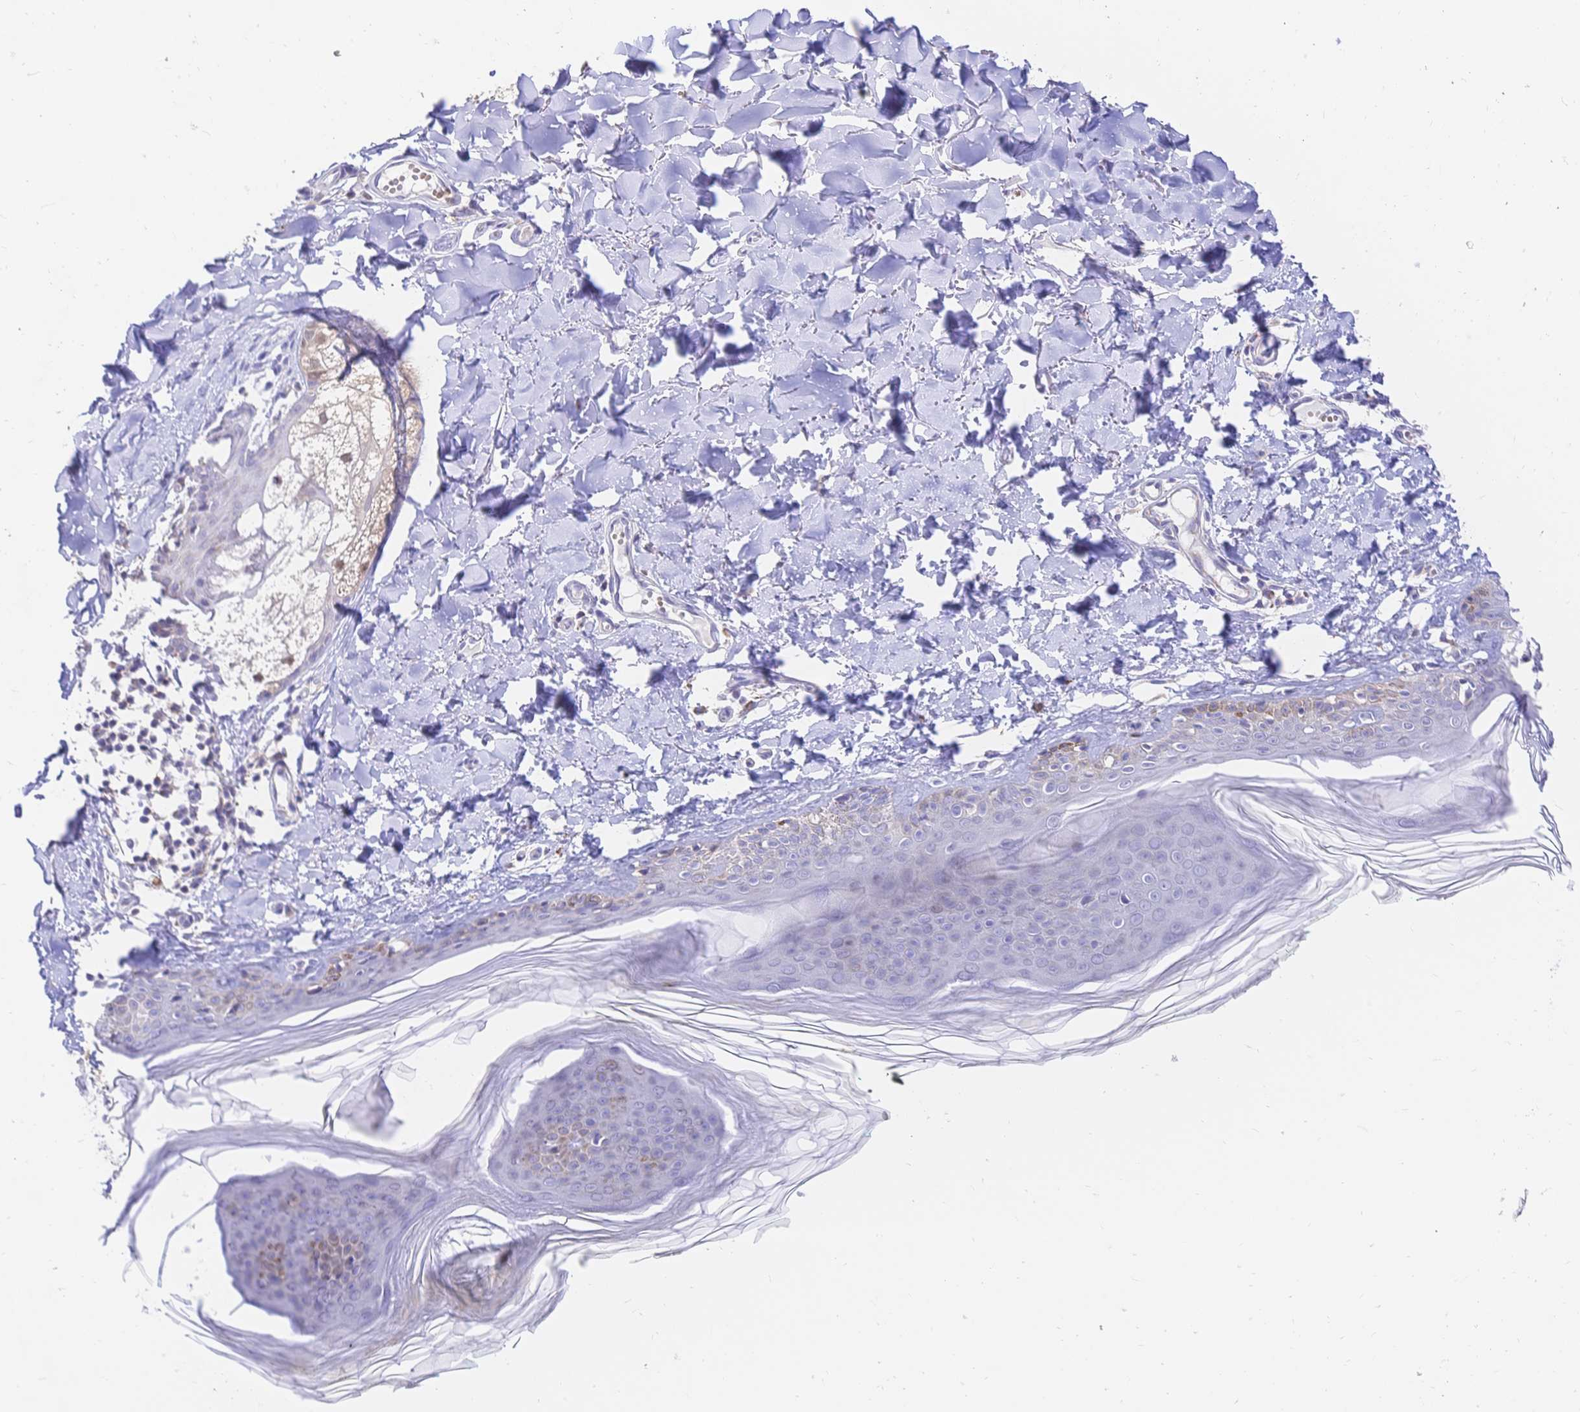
{"staining": {"intensity": "weak", "quantity": "25%-75%", "location": "cytoplasmic/membranous"}, "tissue": "skin", "cell_type": "Fibroblasts", "image_type": "normal", "snomed": [{"axis": "morphology", "description": "Normal tissue, NOS"}, {"axis": "topography", "description": "Skin"}, {"axis": "topography", "description": "Peripheral nerve tissue"}], "caption": "A photomicrograph of skin stained for a protein shows weak cytoplasmic/membranous brown staining in fibroblasts. (brown staining indicates protein expression, while blue staining denotes nuclei).", "gene": "CLEC18A", "patient": {"sex": "female", "age": 45}}